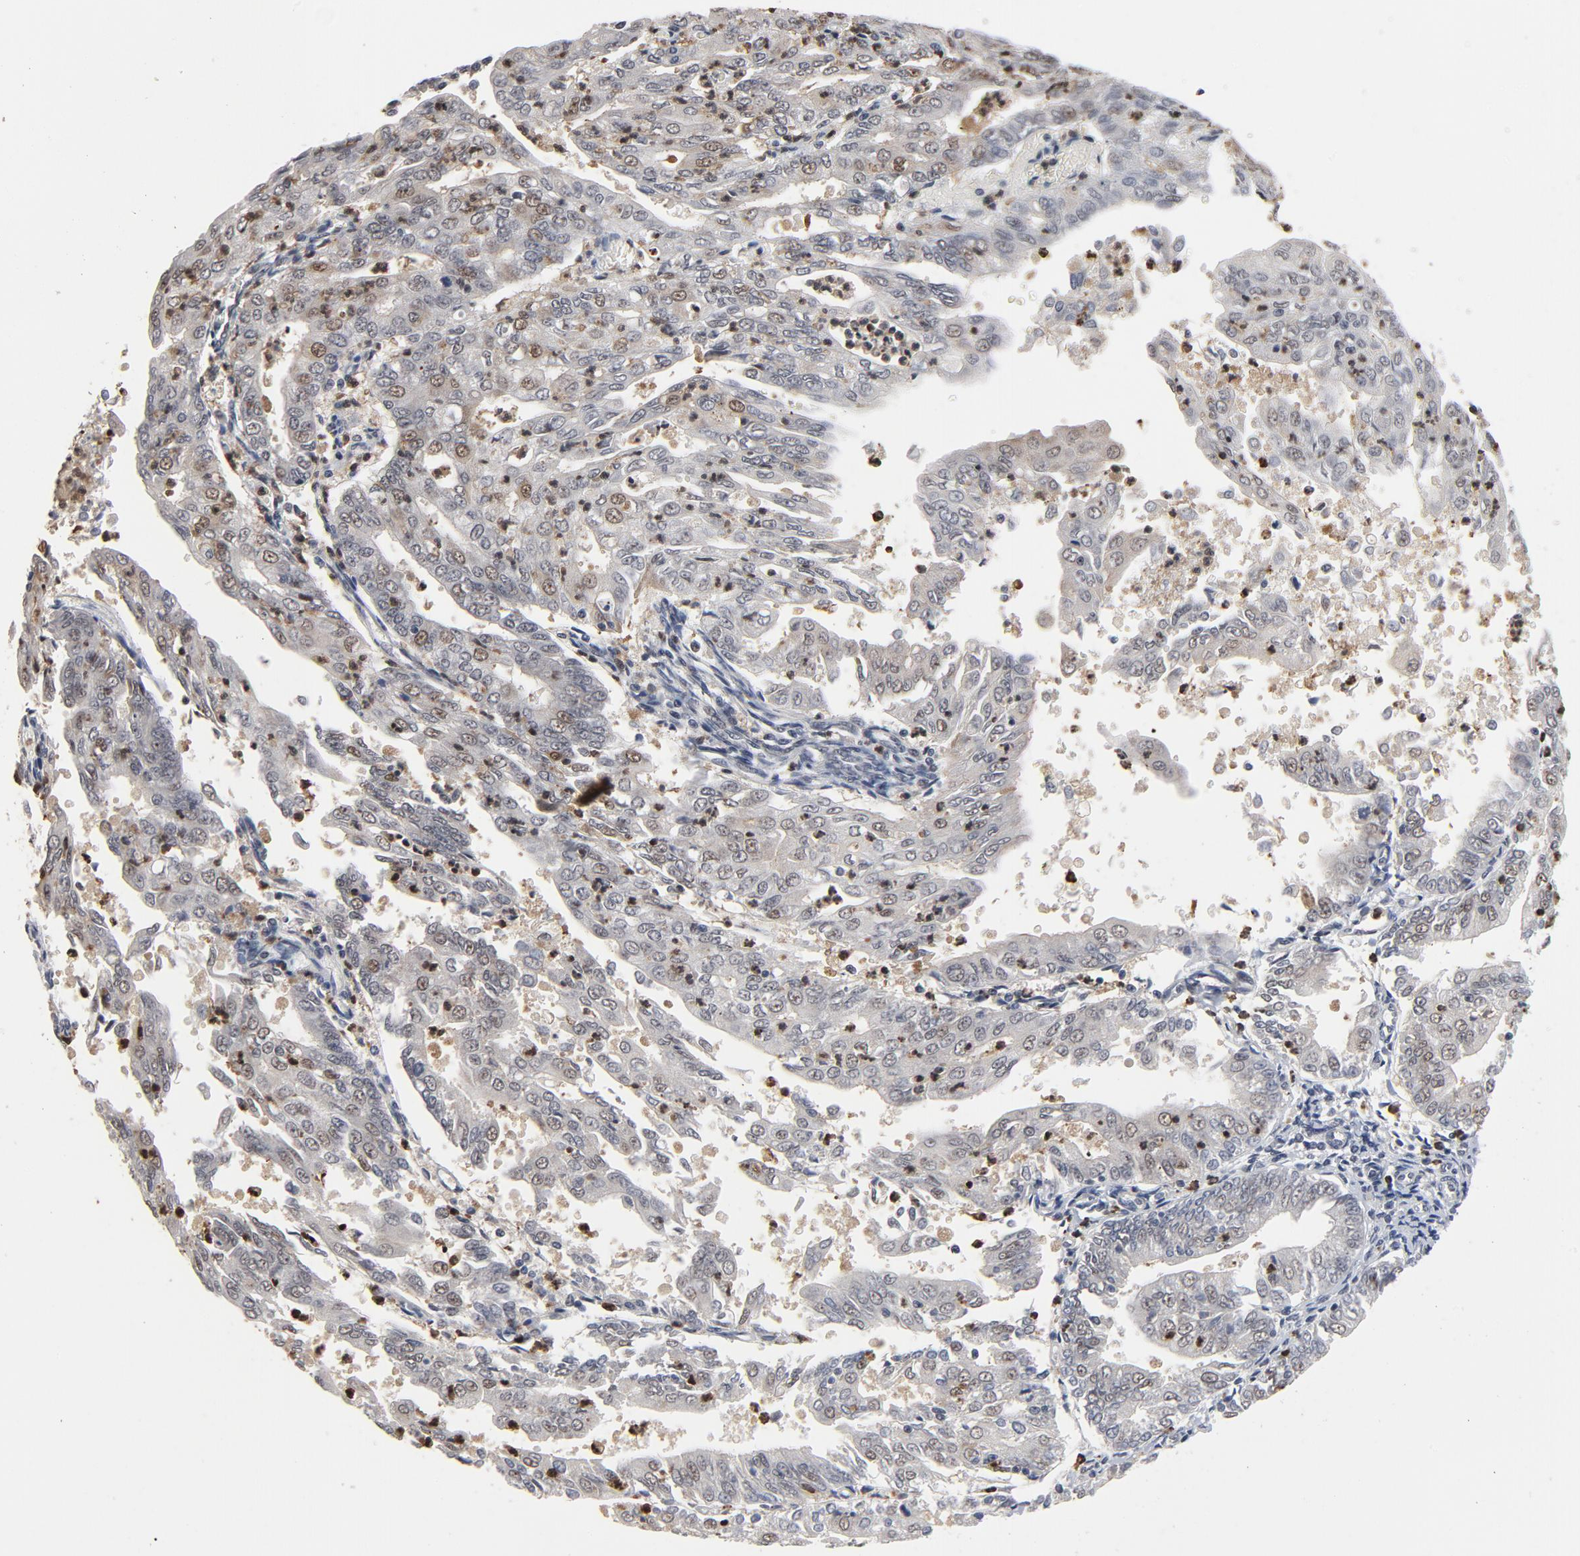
{"staining": {"intensity": "weak", "quantity": "25%-75%", "location": "nuclear"}, "tissue": "endometrial cancer", "cell_type": "Tumor cells", "image_type": "cancer", "snomed": [{"axis": "morphology", "description": "Adenocarcinoma, NOS"}, {"axis": "topography", "description": "Endometrium"}], "caption": "An image showing weak nuclear staining in approximately 25%-75% of tumor cells in adenocarcinoma (endometrial), as visualized by brown immunohistochemical staining.", "gene": "RTL5", "patient": {"sex": "female", "age": 79}}